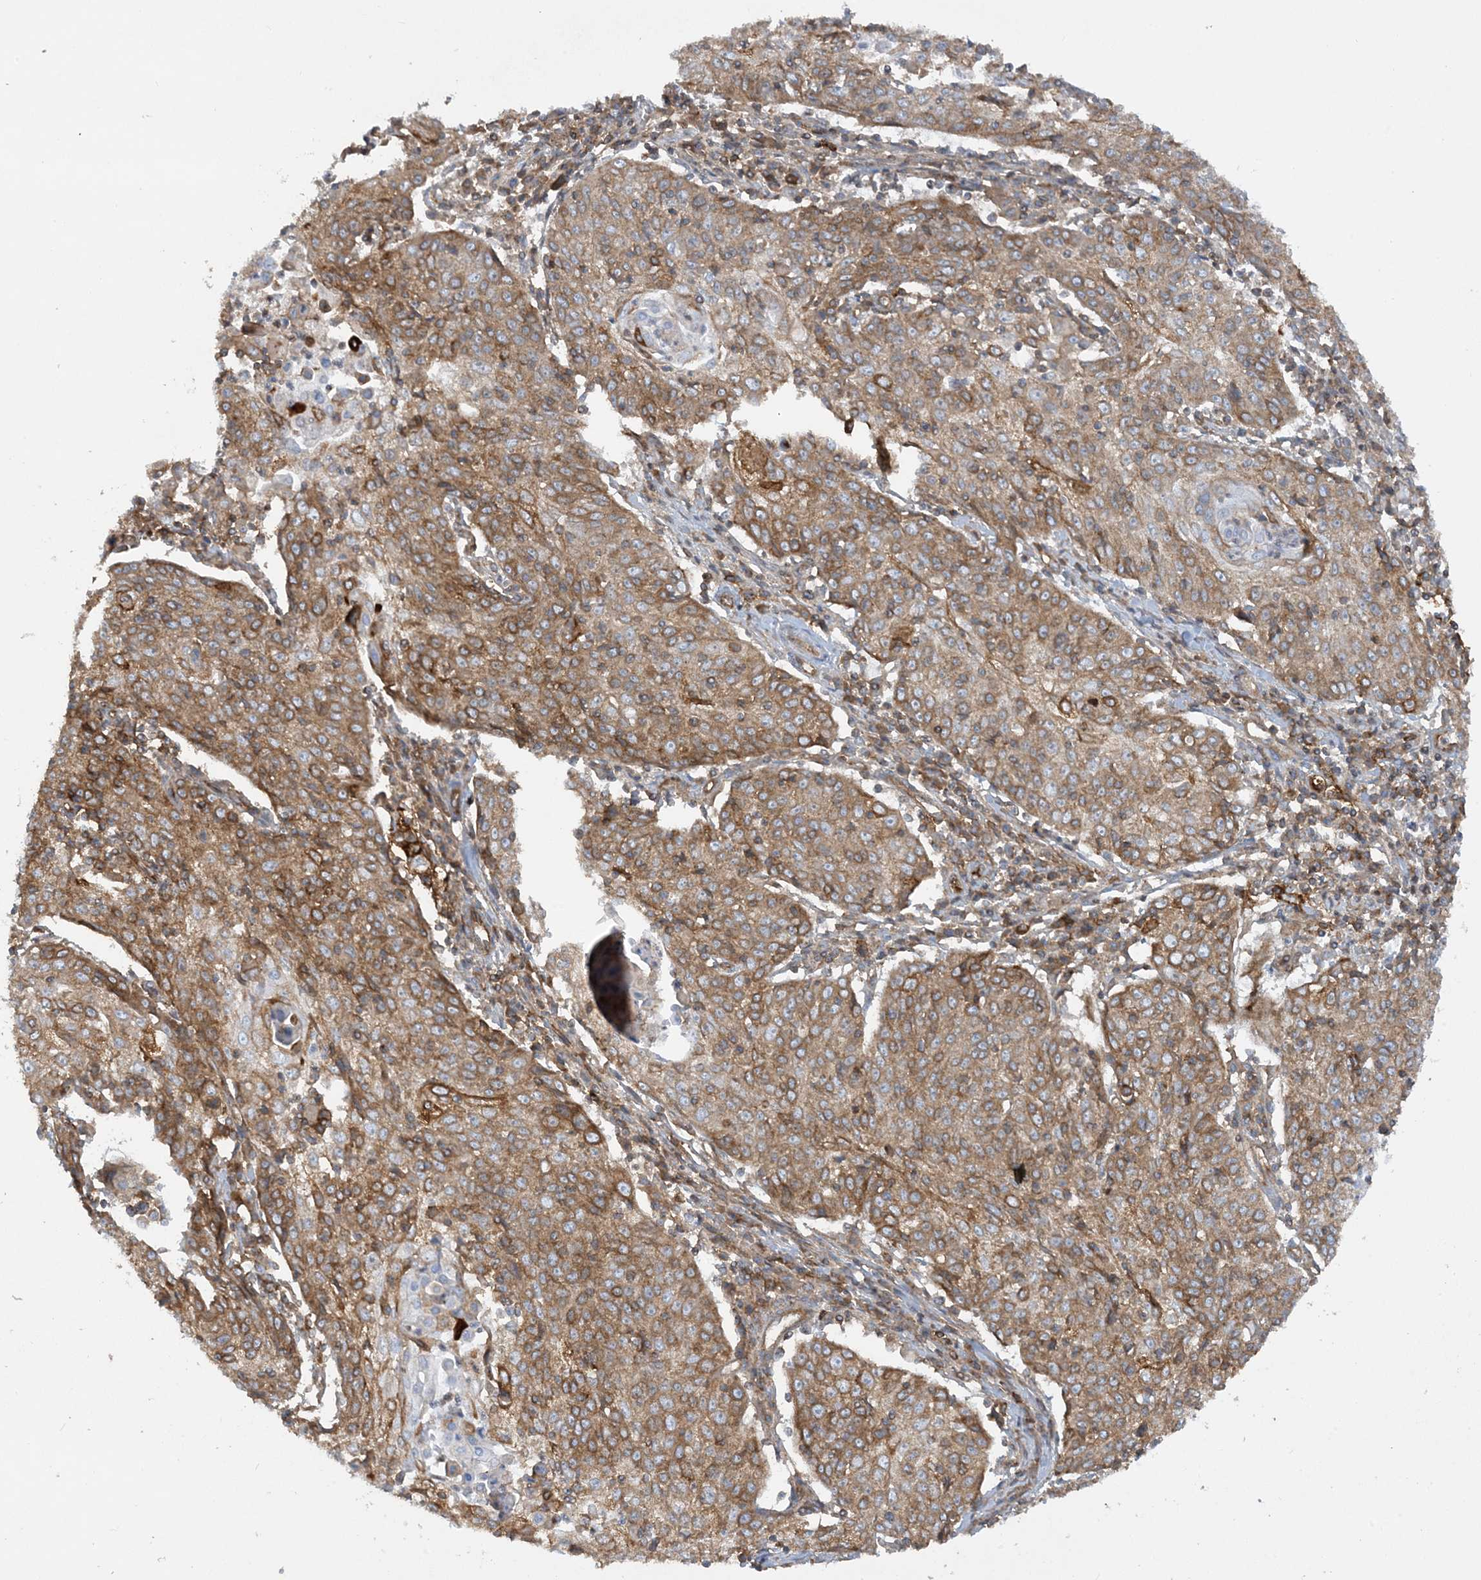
{"staining": {"intensity": "moderate", "quantity": ">75%", "location": "cytoplasmic/membranous"}, "tissue": "cervical cancer", "cell_type": "Tumor cells", "image_type": "cancer", "snomed": [{"axis": "morphology", "description": "Squamous cell carcinoma, NOS"}, {"axis": "topography", "description": "Cervix"}], "caption": "Tumor cells display medium levels of moderate cytoplasmic/membranous staining in approximately >75% of cells in cervical squamous cell carcinoma.", "gene": "HLA-E", "patient": {"sex": "female", "age": 48}}